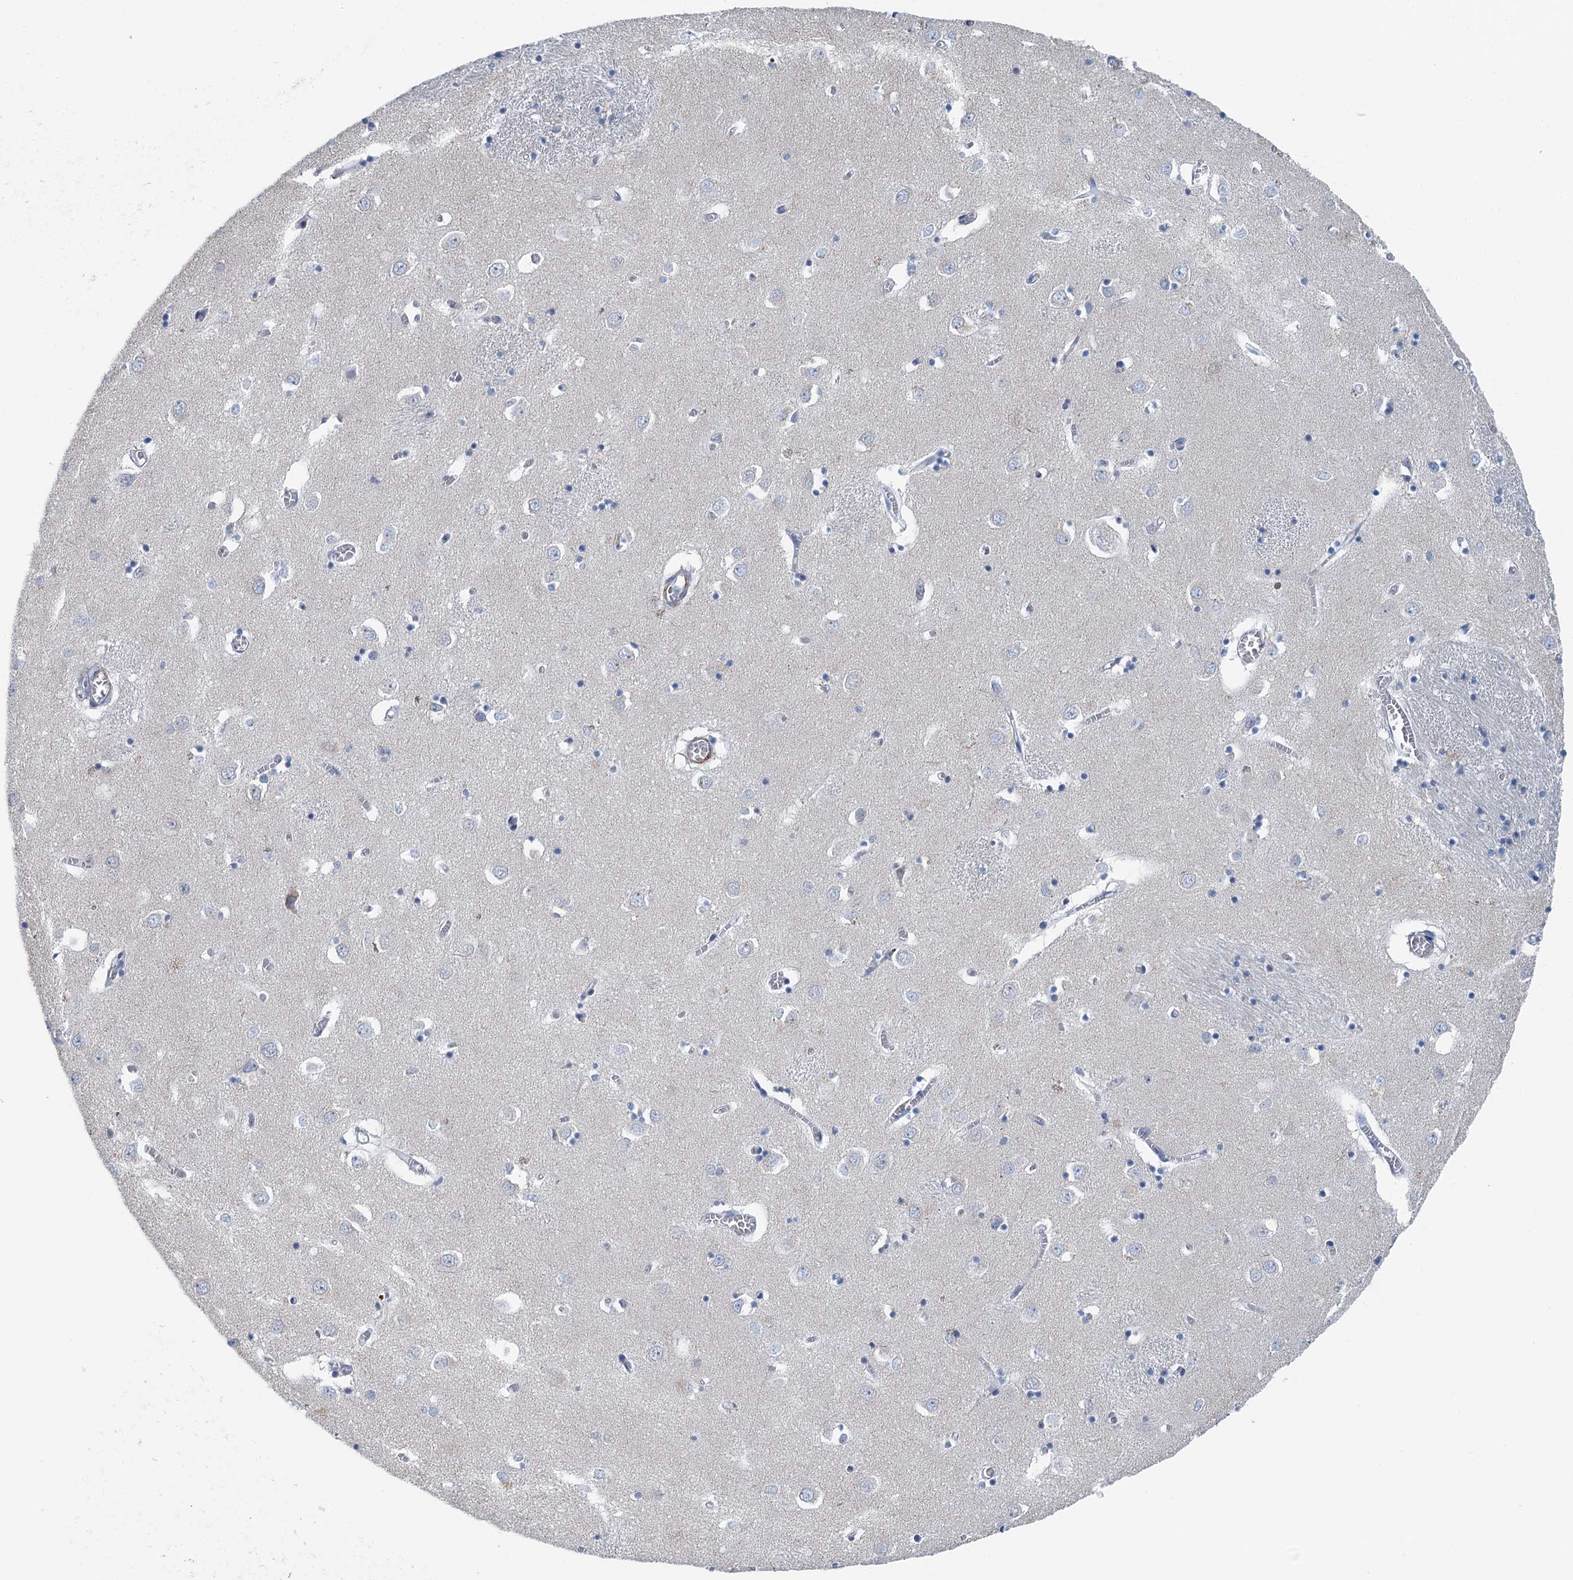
{"staining": {"intensity": "negative", "quantity": "none", "location": "none"}, "tissue": "caudate", "cell_type": "Glial cells", "image_type": "normal", "snomed": [{"axis": "morphology", "description": "Normal tissue, NOS"}, {"axis": "topography", "description": "Lateral ventricle wall"}], "caption": "Immunohistochemistry (IHC) image of unremarkable caudate: caudate stained with DAB exhibits no significant protein positivity in glial cells.", "gene": "ZNF527", "patient": {"sex": "male", "age": 70}}